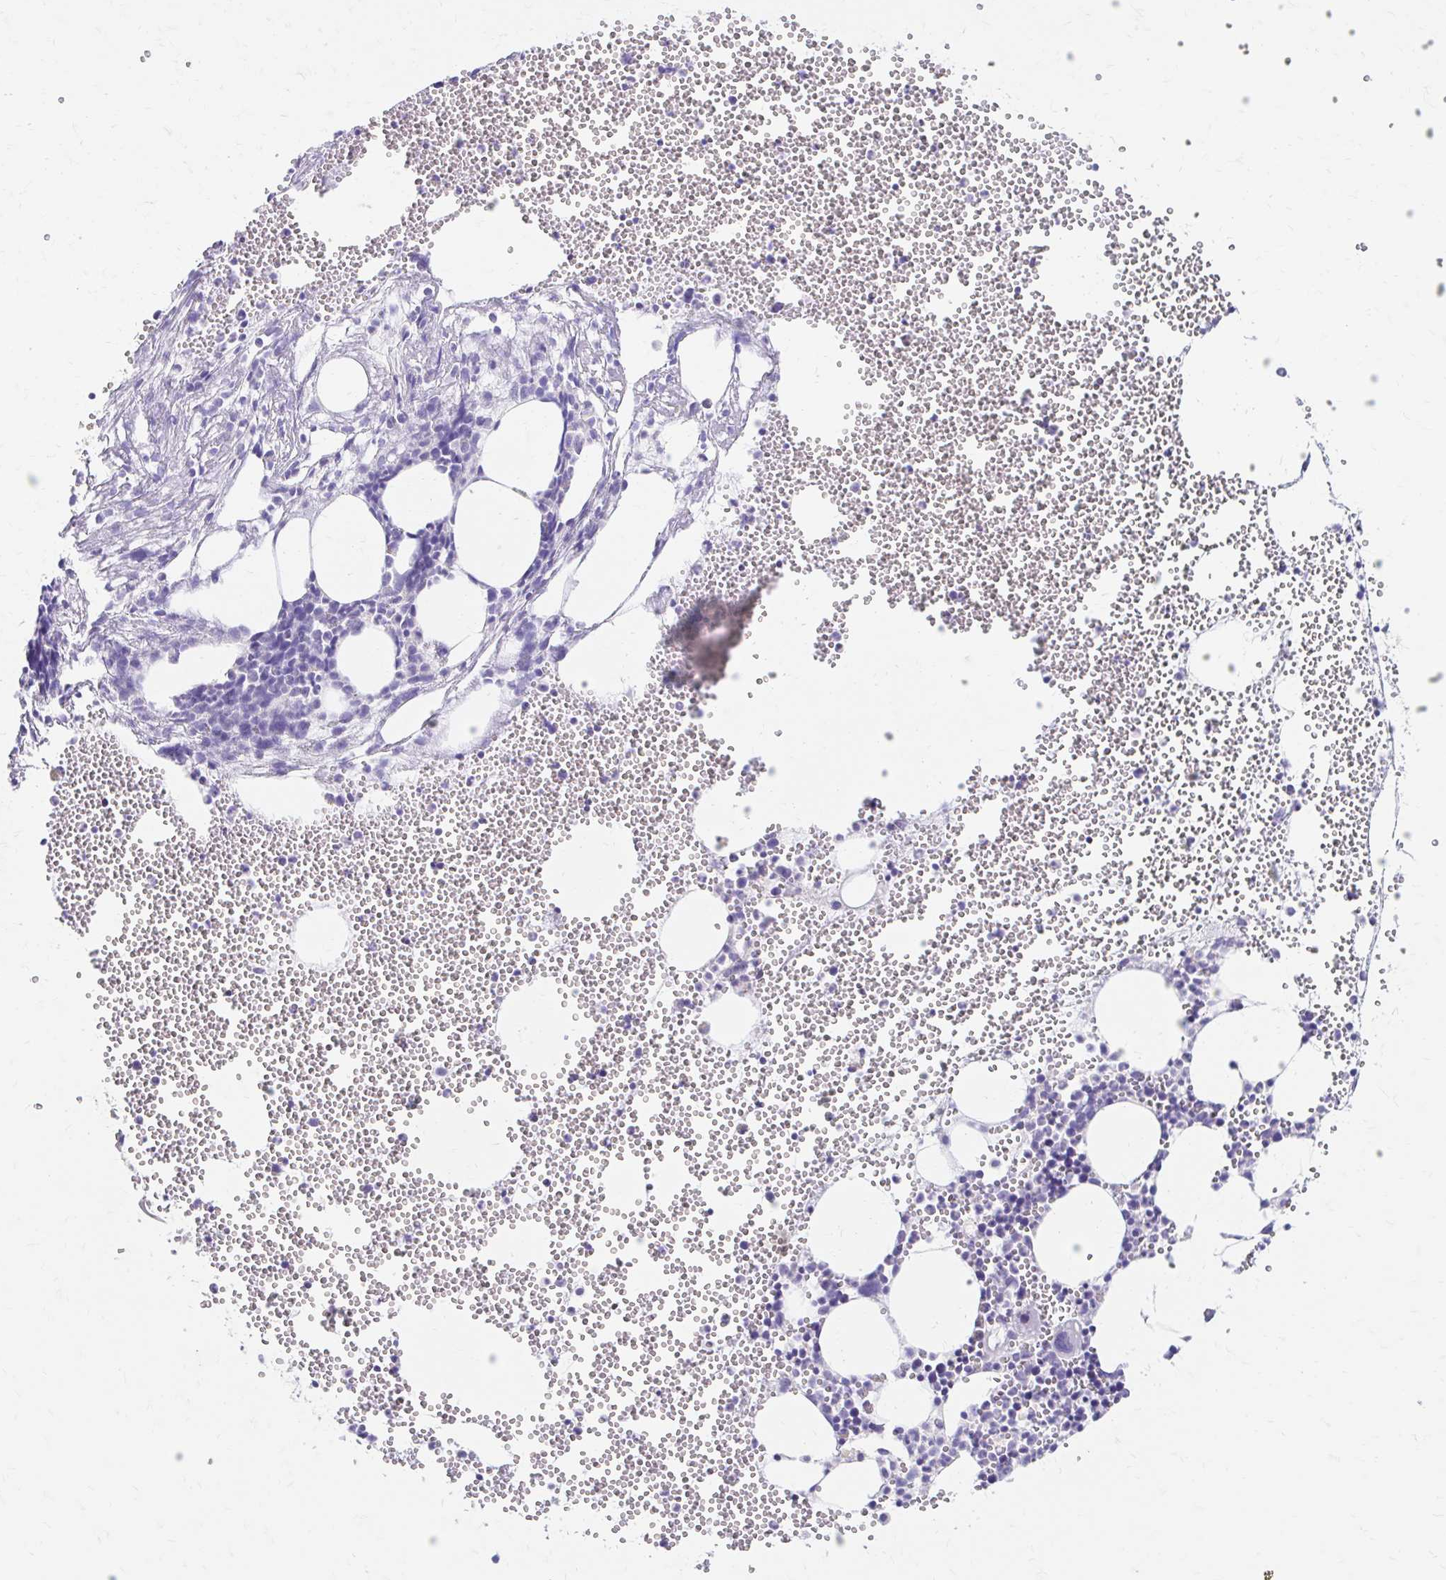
{"staining": {"intensity": "negative", "quantity": "none", "location": "none"}, "tissue": "bone marrow", "cell_type": "Hematopoietic cells", "image_type": "normal", "snomed": [{"axis": "morphology", "description": "Normal tissue, NOS"}, {"axis": "topography", "description": "Bone marrow"}], "caption": "DAB (3,3'-diaminobenzidine) immunohistochemical staining of benign bone marrow exhibits no significant positivity in hematopoietic cells.", "gene": "AZGP1", "patient": {"sex": "female", "age": 80}}